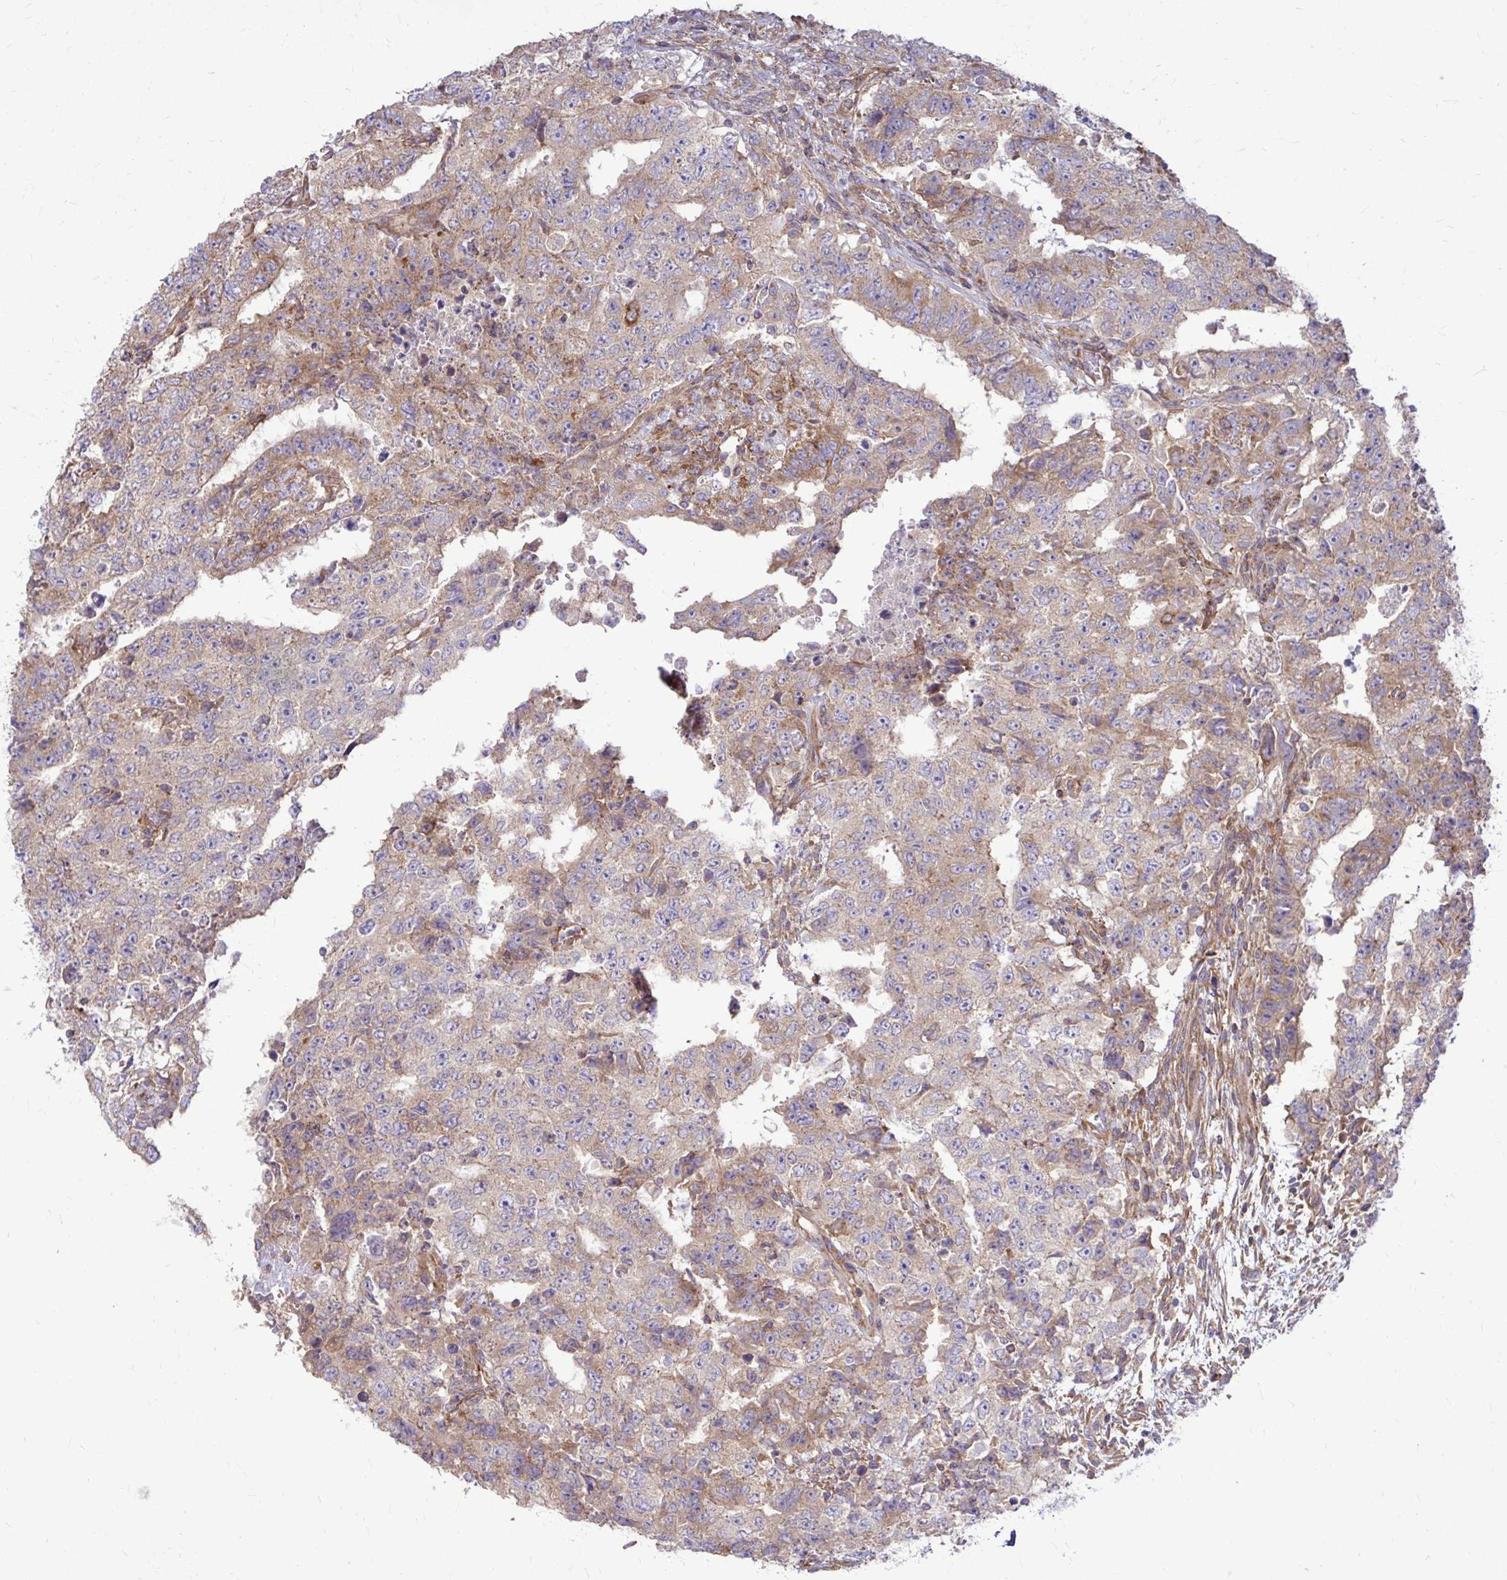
{"staining": {"intensity": "moderate", "quantity": "25%-75%", "location": "cytoplasmic/membranous"}, "tissue": "testis cancer", "cell_type": "Tumor cells", "image_type": "cancer", "snomed": [{"axis": "morphology", "description": "Carcinoma, Embryonal, NOS"}, {"axis": "topography", "description": "Testis"}], "caption": "IHC staining of testis cancer (embryonal carcinoma), which exhibits medium levels of moderate cytoplasmic/membranous expression in approximately 25%-75% of tumor cells indicating moderate cytoplasmic/membranous protein positivity. The staining was performed using DAB (brown) for protein detection and nuclei were counterstained in hematoxylin (blue).", "gene": "FMR1", "patient": {"sex": "male", "age": 24}}